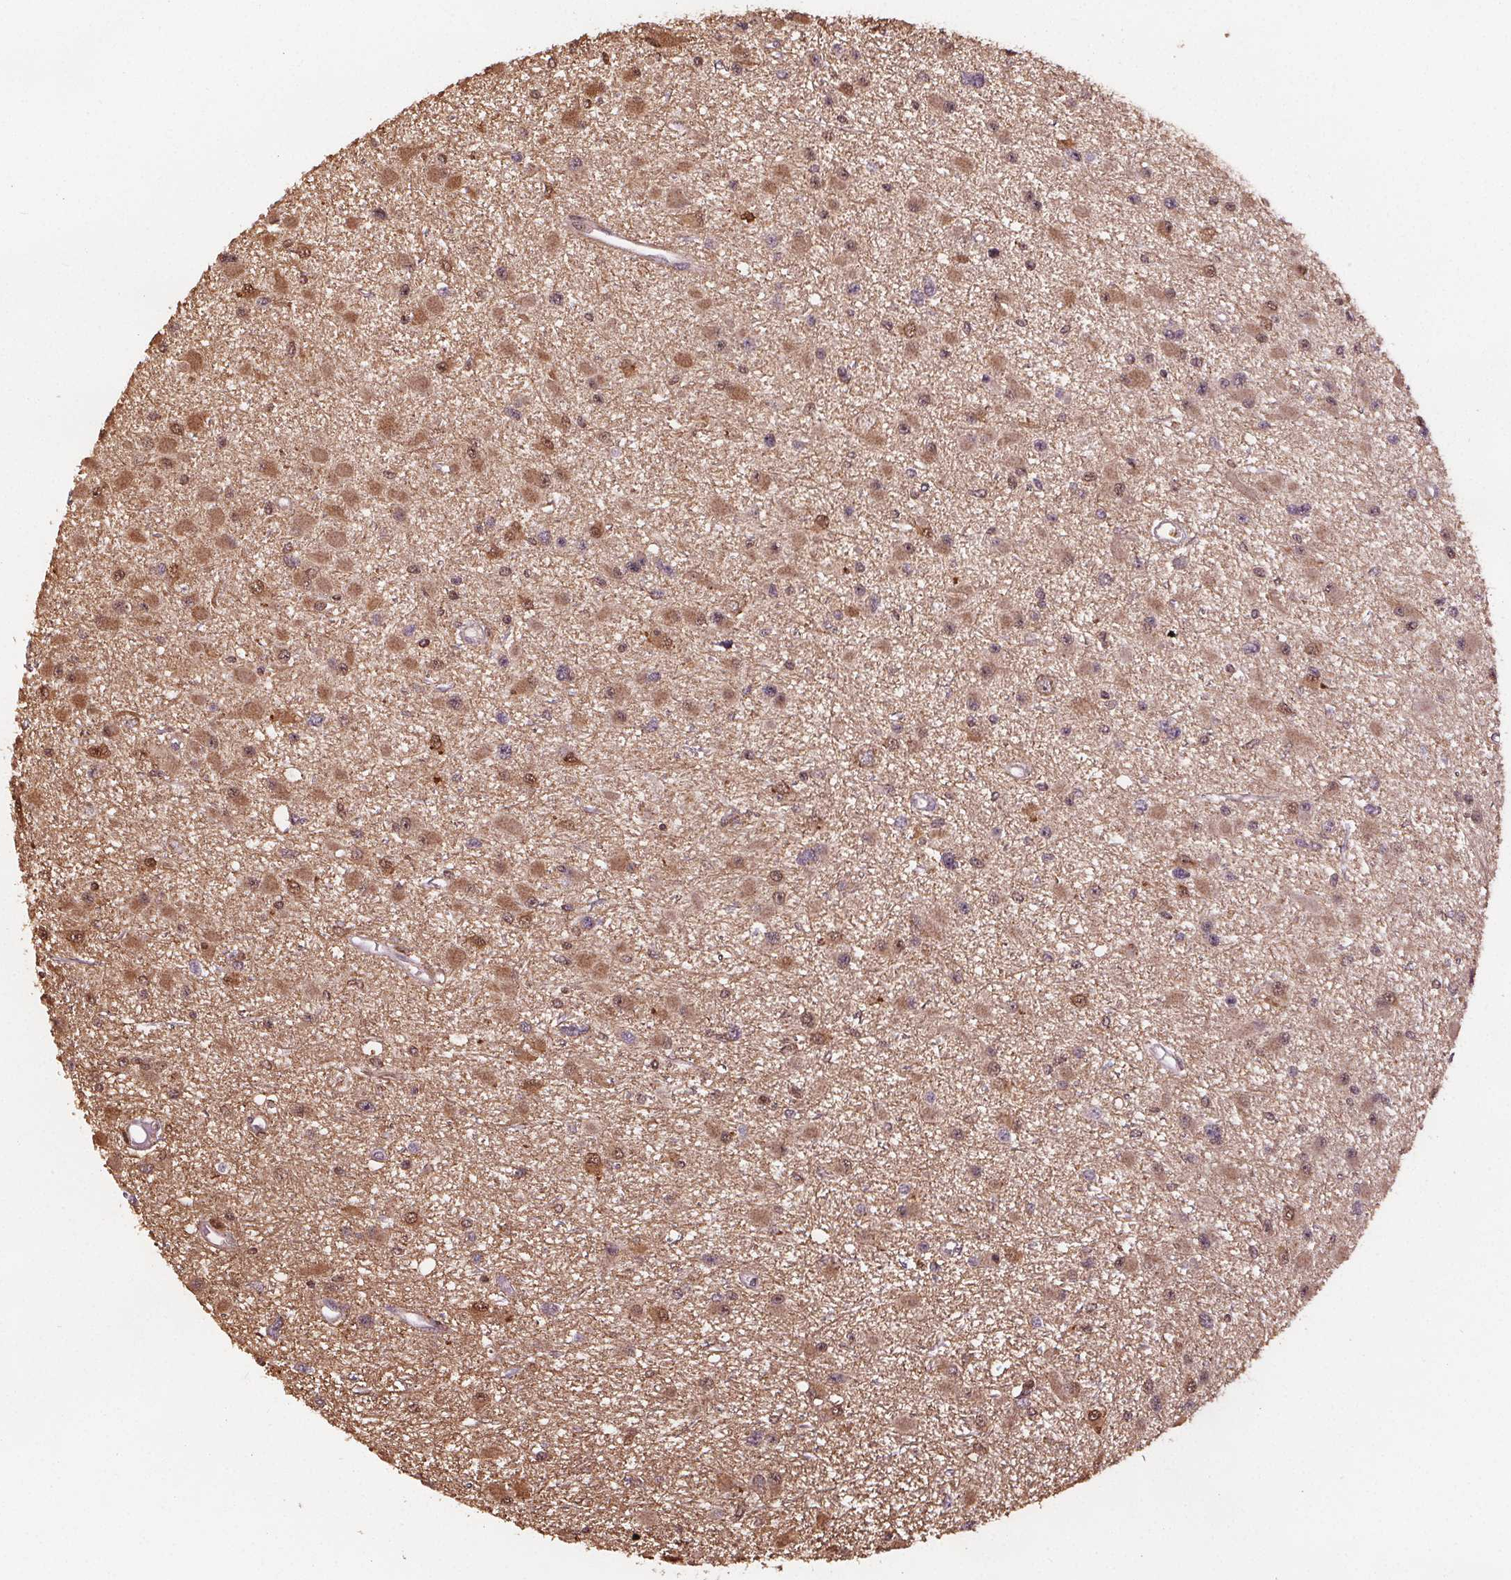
{"staining": {"intensity": "moderate", "quantity": "25%-75%", "location": "cytoplasmic/membranous,nuclear"}, "tissue": "glioma", "cell_type": "Tumor cells", "image_type": "cancer", "snomed": [{"axis": "morphology", "description": "Glioma, malignant, High grade"}, {"axis": "topography", "description": "Brain"}], "caption": "DAB (3,3'-diaminobenzidine) immunohistochemical staining of human high-grade glioma (malignant) reveals moderate cytoplasmic/membranous and nuclear protein expression in about 25%-75% of tumor cells.", "gene": "ENO1", "patient": {"sex": "male", "age": 54}}